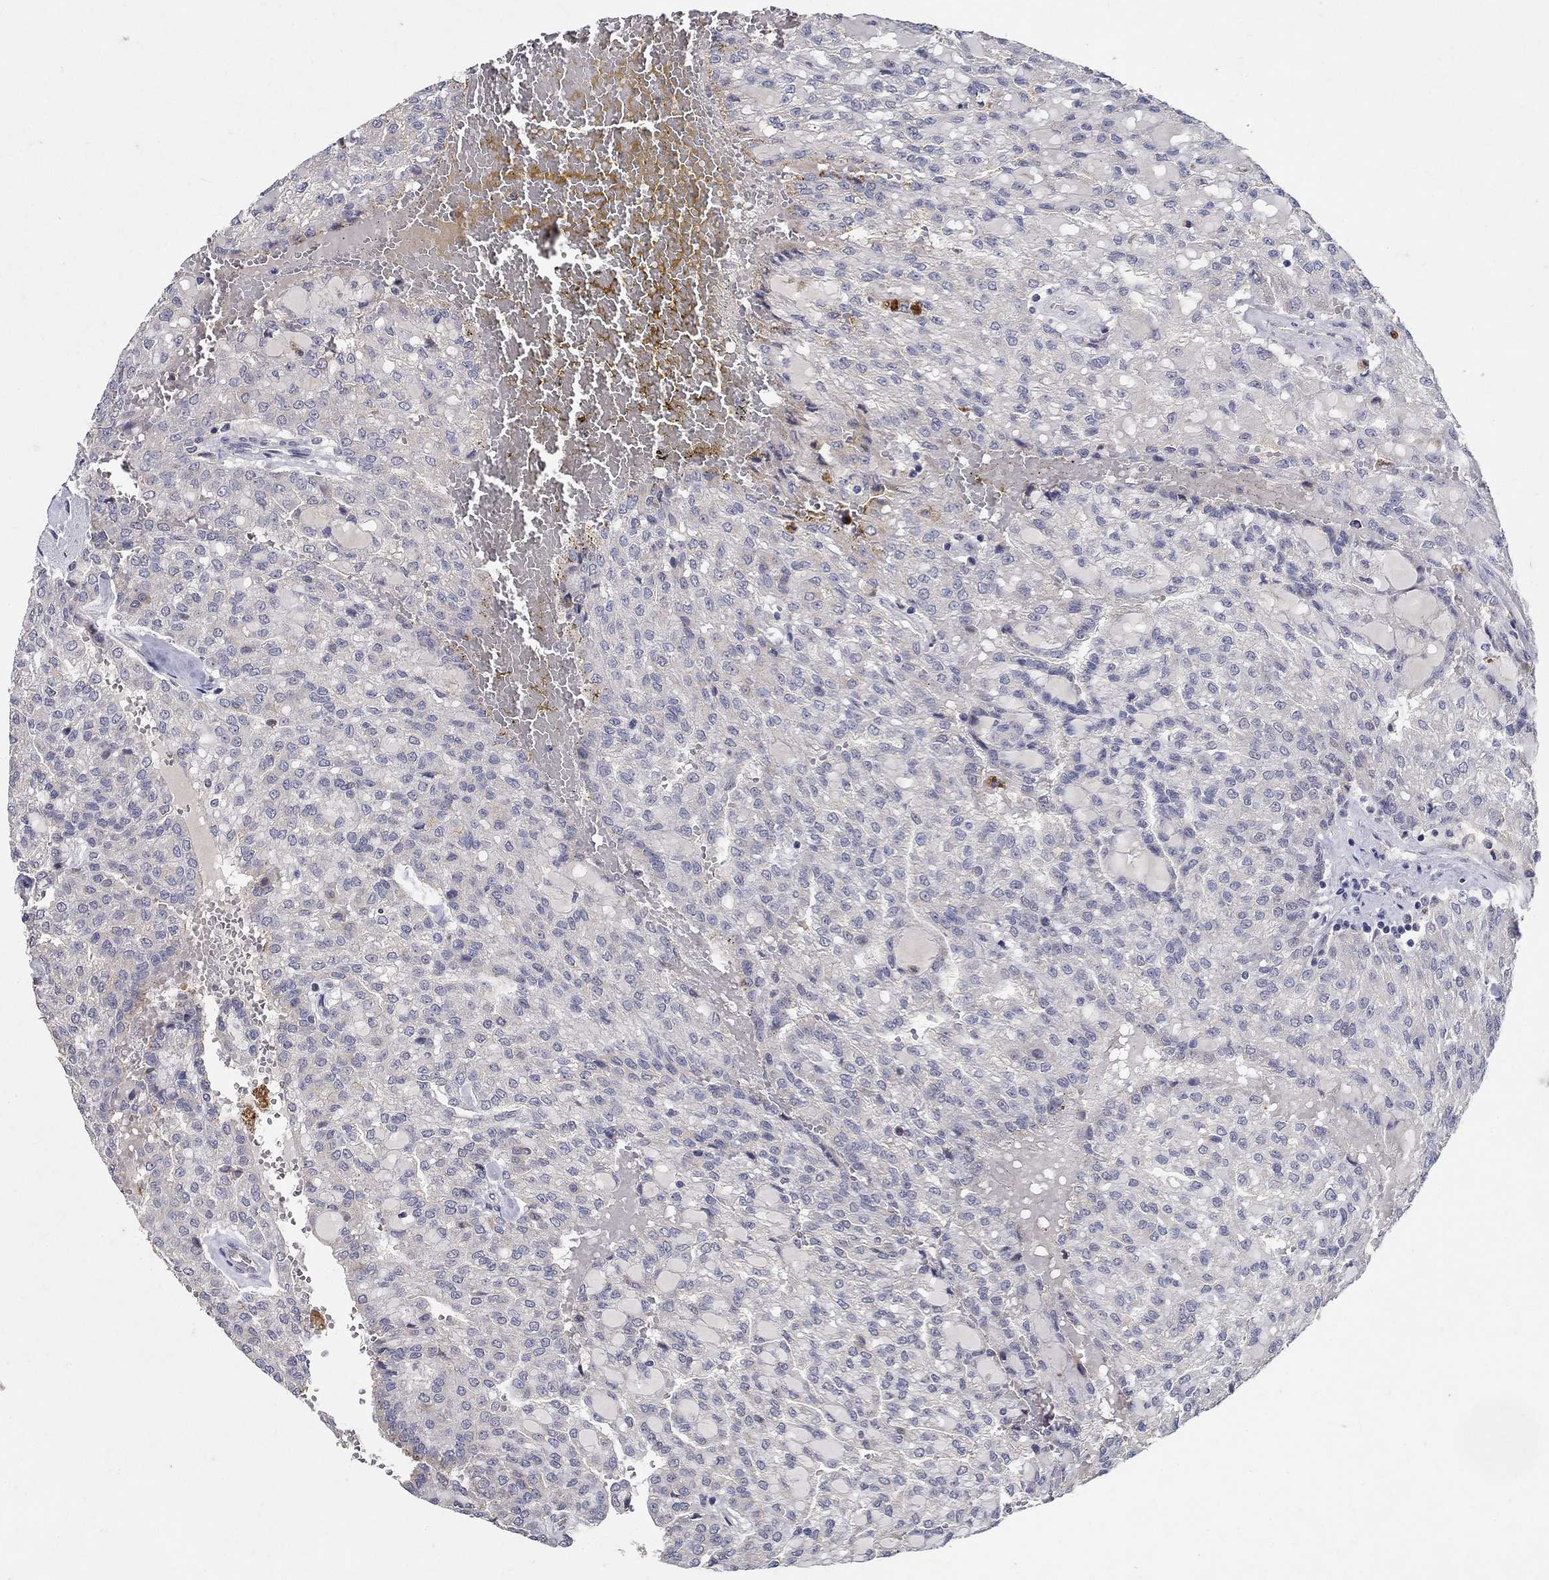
{"staining": {"intensity": "negative", "quantity": "none", "location": "none"}, "tissue": "renal cancer", "cell_type": "Tumor cells", "image_type": "cancer", "snomed": [{"axis": "morphology", "description": "Adenocarcinoma, NOS"}, {"axis": "topography", "description": "Kidney"}], "caption": "The image shows no staining of tumor cells in renal adenocarcinoma.", "gene": "PROZ", "patient": {"sex": "male", "age": 63}}